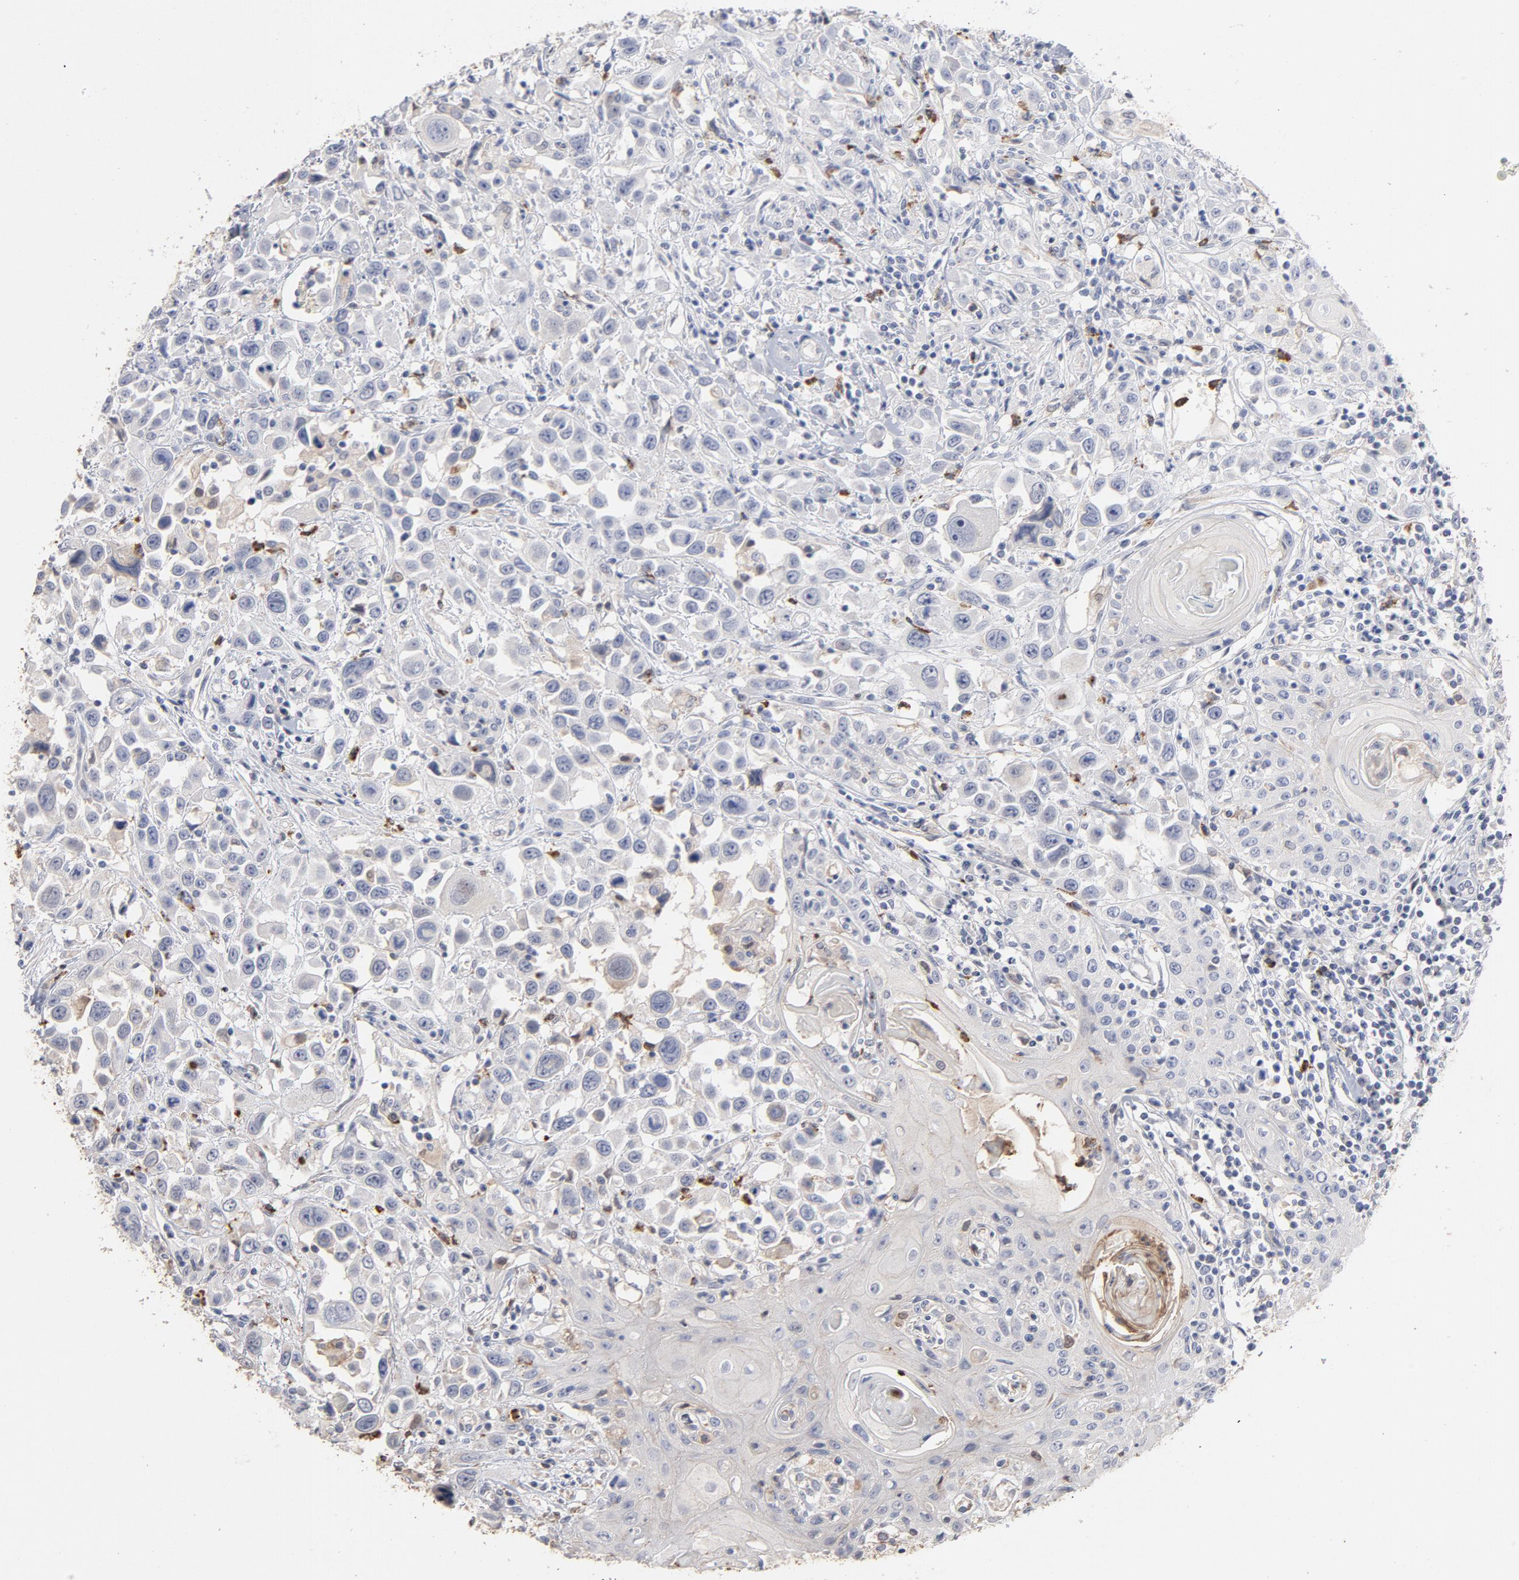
{"staining": {"intensity": "weak", "quantity": "<25%", "location": "cytoplasmic/membranous"}, "tissue": "head and neck cancer", "cell_type": "Tumor cells", "image_type": "cancer", "snomed": [{"axis": "morphology", "description": "Squamous cell carcinoma, NOS"}, {"axis": "topography", "description": "Oral tissue"}, {"axis": "topography", "description": "Head-Neck"}], "caption": "A high-resolution image shows IHC staining of squamous cell carcinoma (head and neck), which displays no significant staining in tumor cells.", "gene": "PNMA1", "patient": {"sex": "female", "age": 76}}